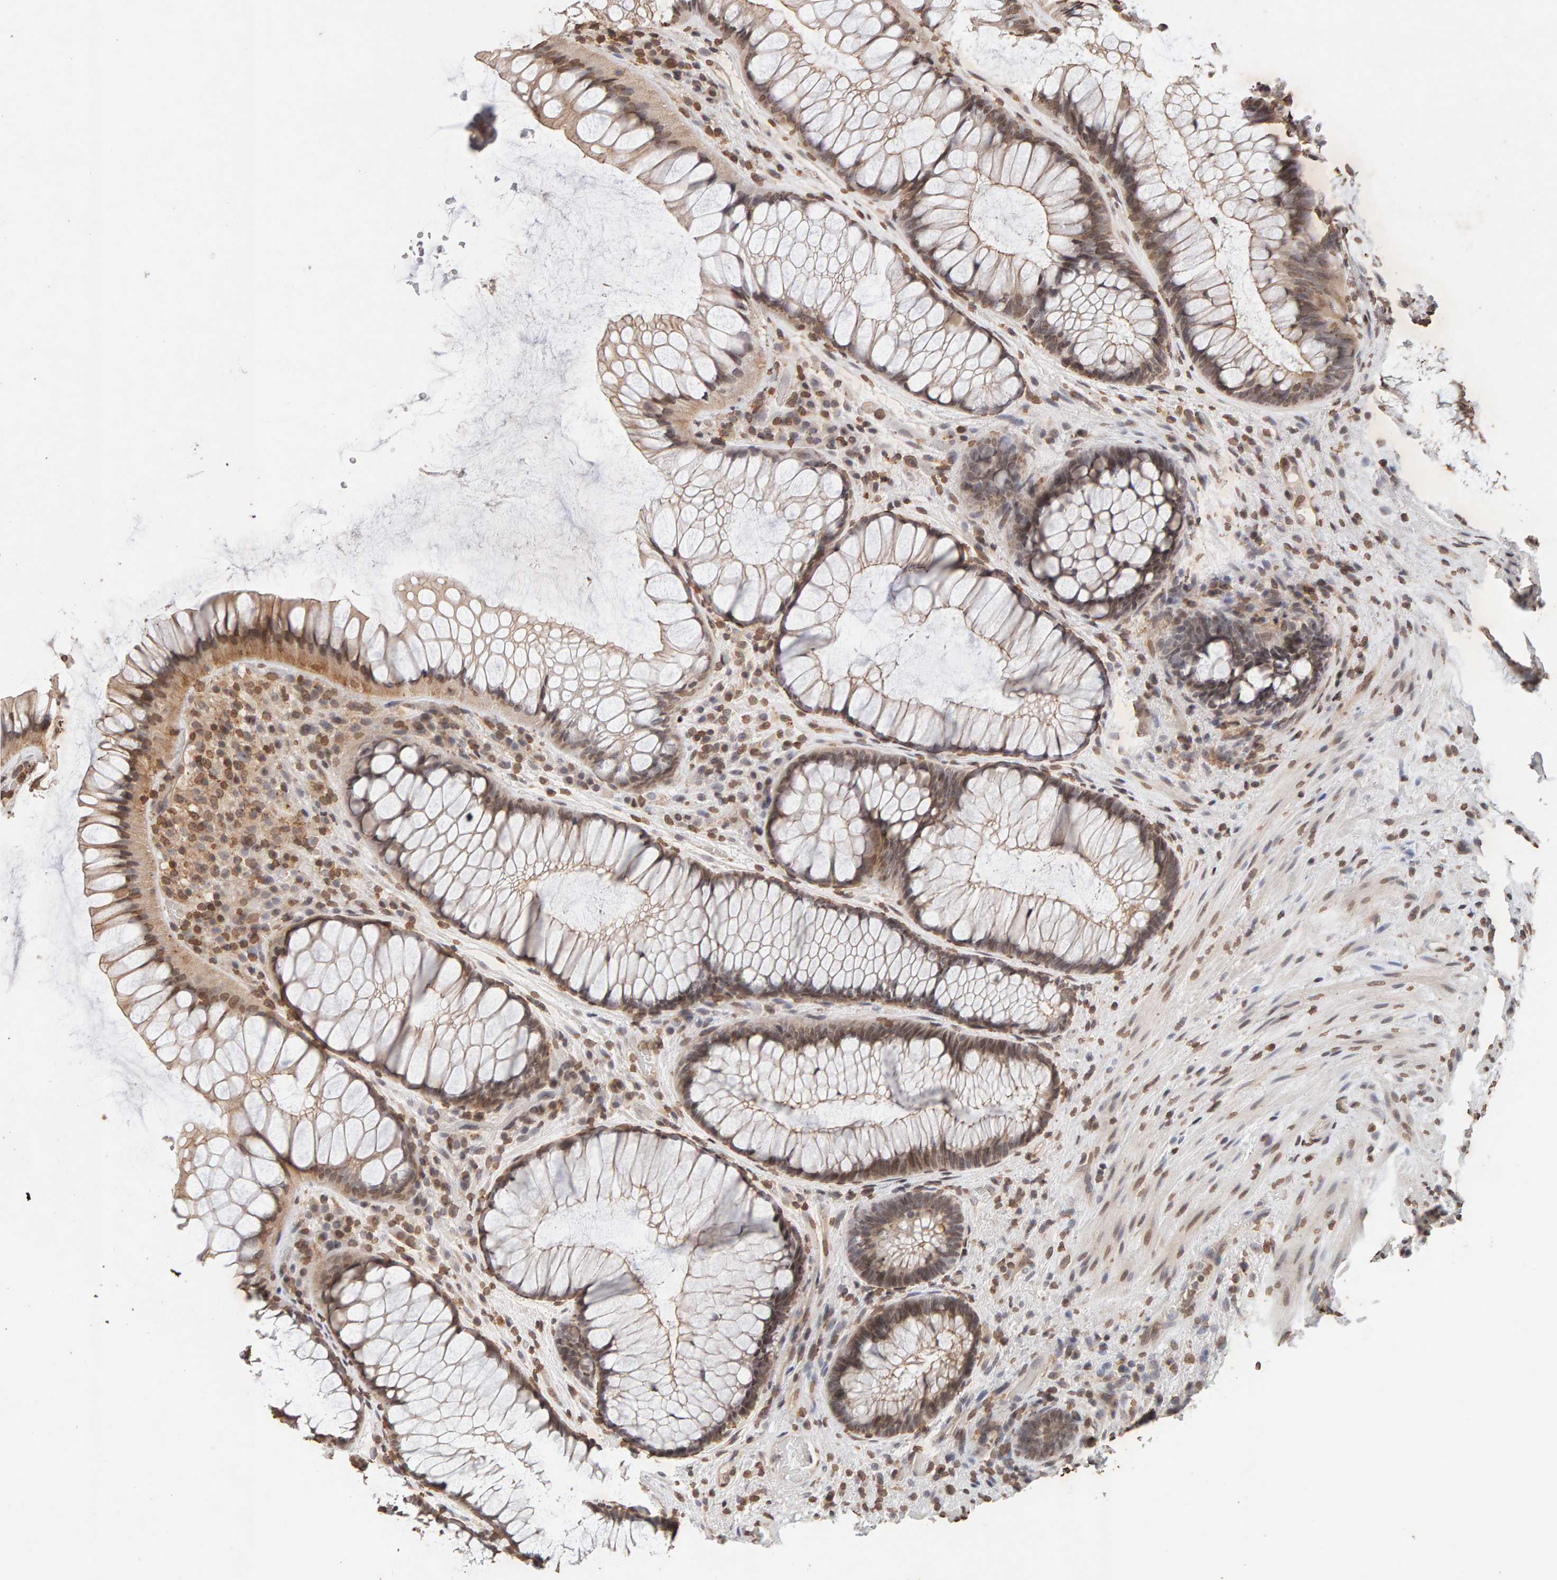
{"staining": {"intensity": "moderate", "quantity": ">75%", "location": "cytoplasmic/membranous,nuclear"}, "tissue": "rectum", "cell_type": "Glandular cells", "image_type": "normal", "snomed": [{"axis": "morphology", "description": "Normal tissue, NOS"}, {"axis": "topography", "description": "Rectum"}], "caption": "Human rectum stained for a protein (brown) displays moderate cytoplasmic/membranous,nuclear positive staining in approximately >75% of glandular cells.", "gene": "DNAJB5", "patient": {"sex": "male", "age": 51}}